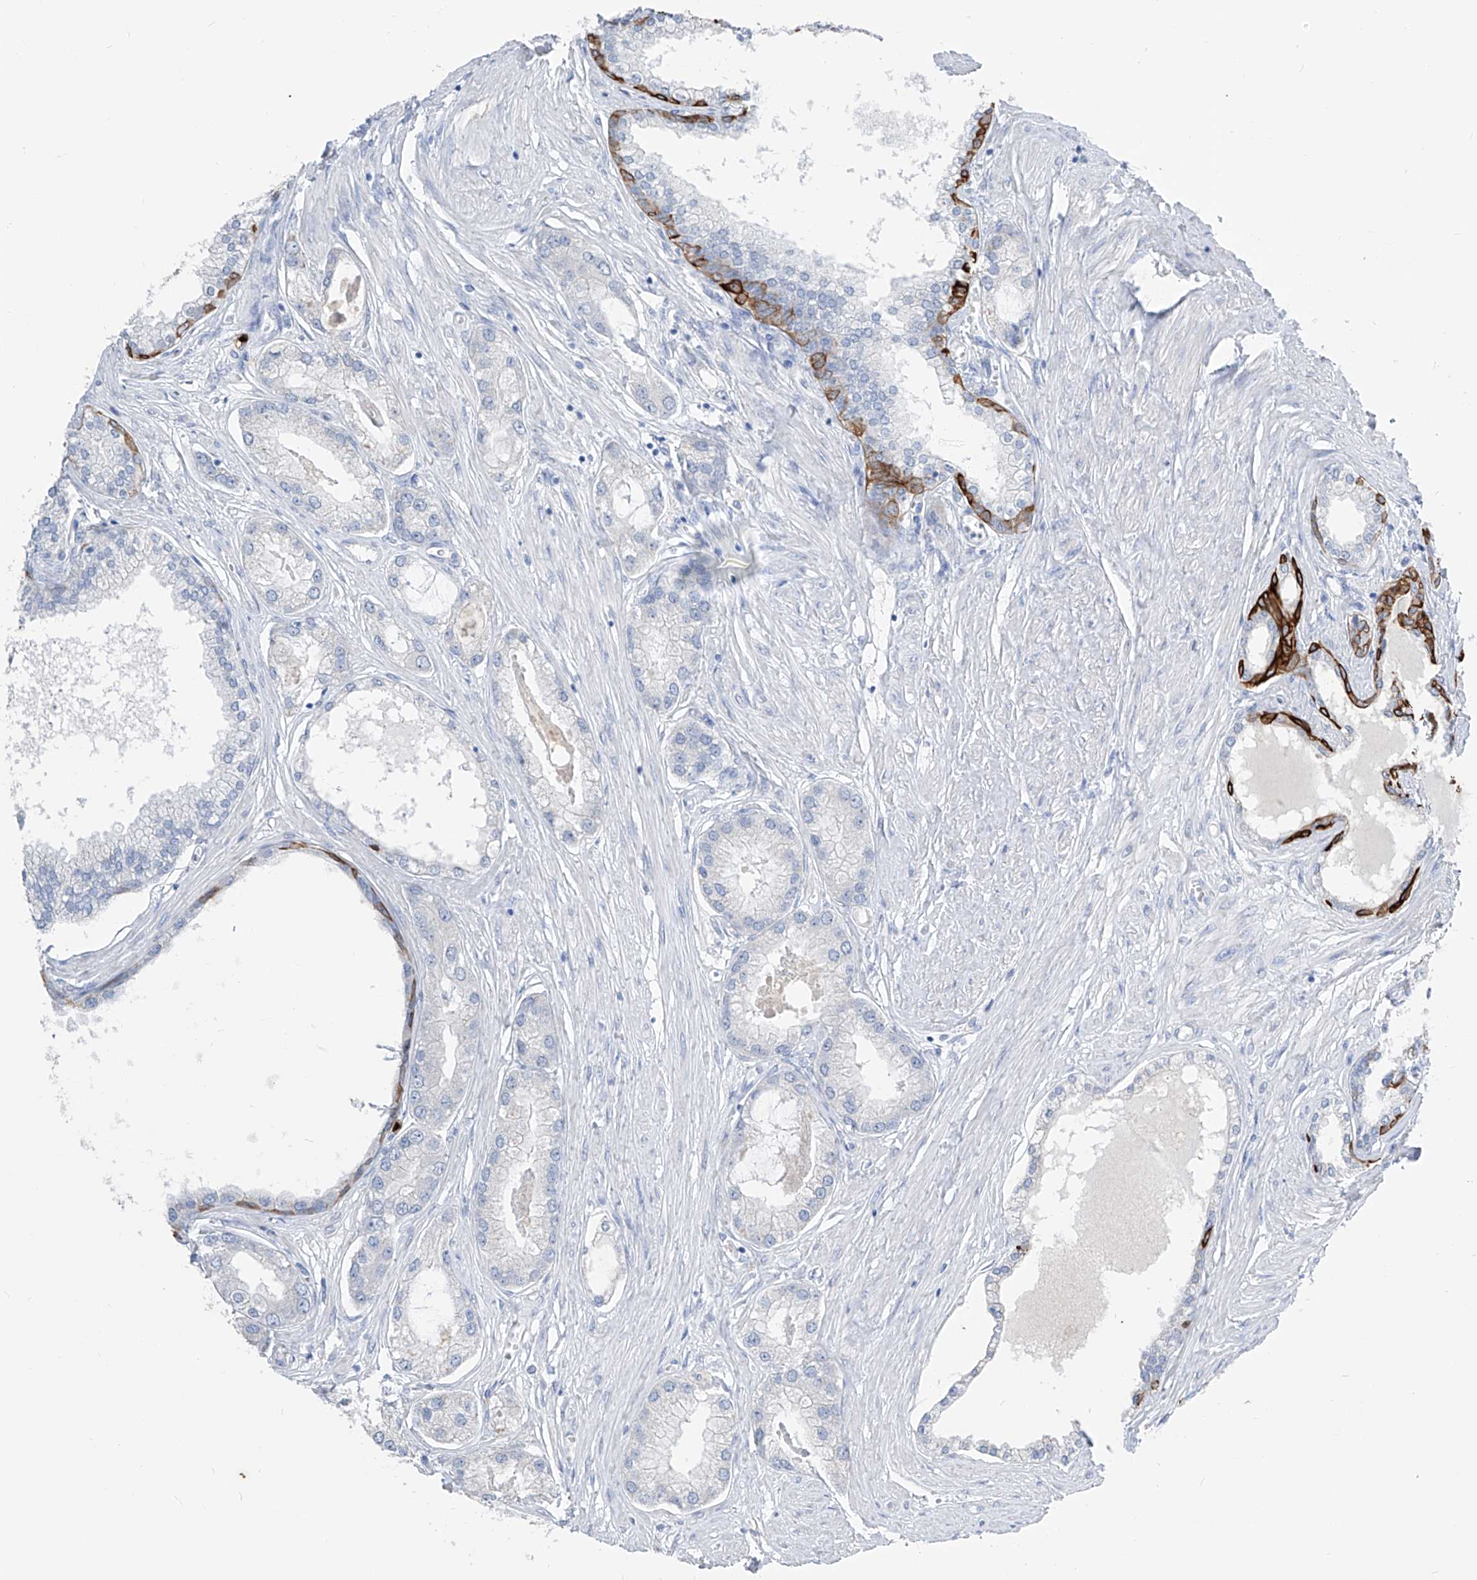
{"staining": {"intensity": "negative", "quantity": "none", "location": "none"}, "tissue": "prostate cancer", "cell_type": "Tumor cells", "image_type": "cancer", "snomed": [{"axis": "morphology", "description": "Adenocarcinoma, Low grade"}, {"axis": "topography", "description": "Prostate"}], "caption": "DAB (3,3'-diaminobenzidine) immunohistochemical staining of prostate cancer reveals no significant positivity in tumor cells.", "gene": "FRS3", "patient": {"sex": "male", "age": 62}}